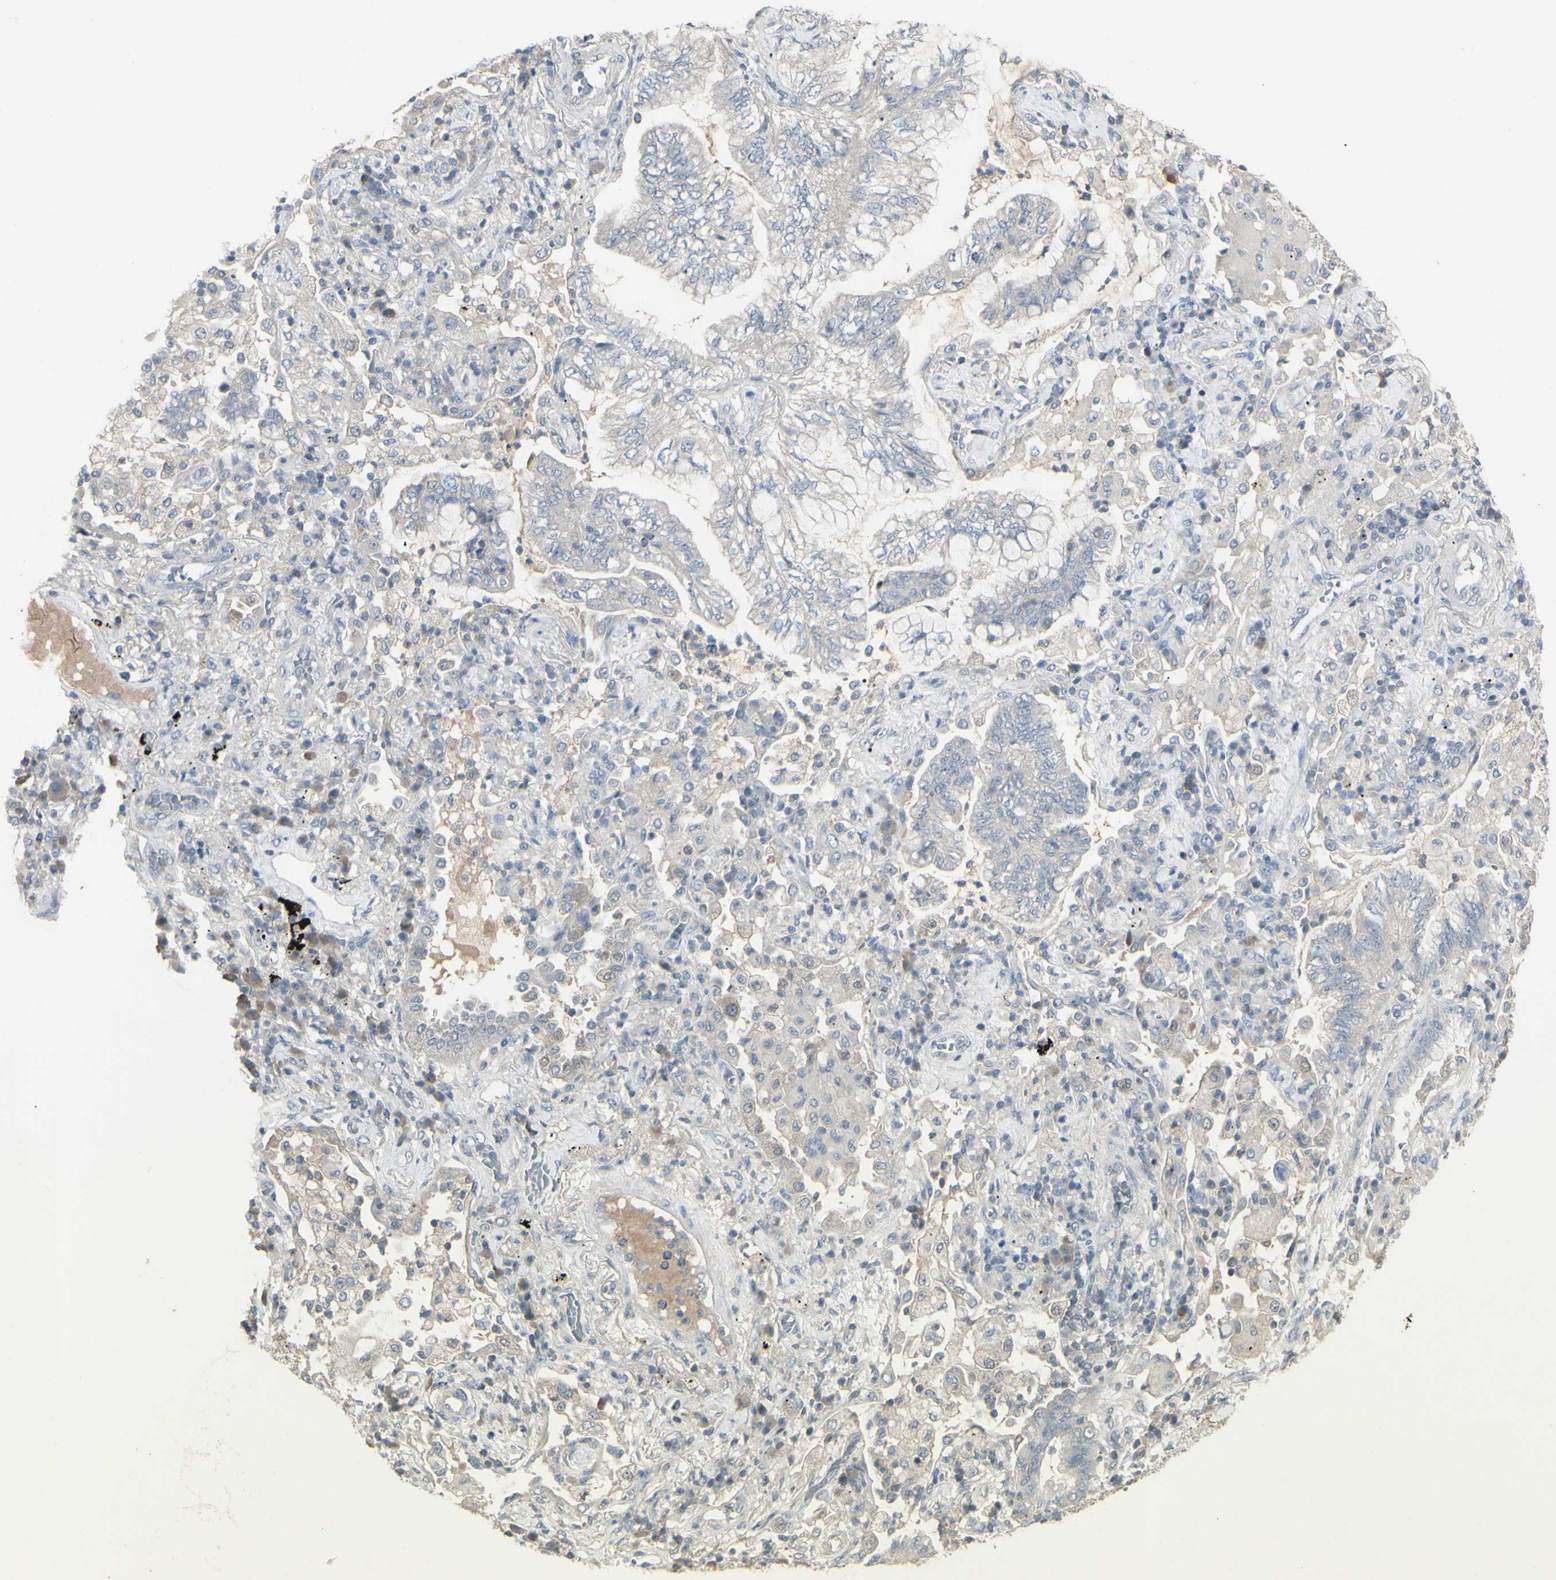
{"staining": {"intensity": "negative", "quantity": "none", "location": "none"}, "tissue": "lung cancer", "cell_type": "Tumor cells", "image_type": "cancer", "snomed": [{"axis": "morphology", "description": "Normal tissue, NOS"}, {"axis": "morphology", "description": "Adenocarcinoma, NOS"}, {"axis": "topography", "description": "Bronchus"}, {"axis": "topography", "description": "Lung"}], "caption": "A high-resolution photomicrograph shows immunohistochemistry (IHC) staining of adenocarcinoma (lung), which demonstrates no significant positivity in tumor cells.", "gene": "PIAS4", "patient": {"sex": "female", "age": 70}}